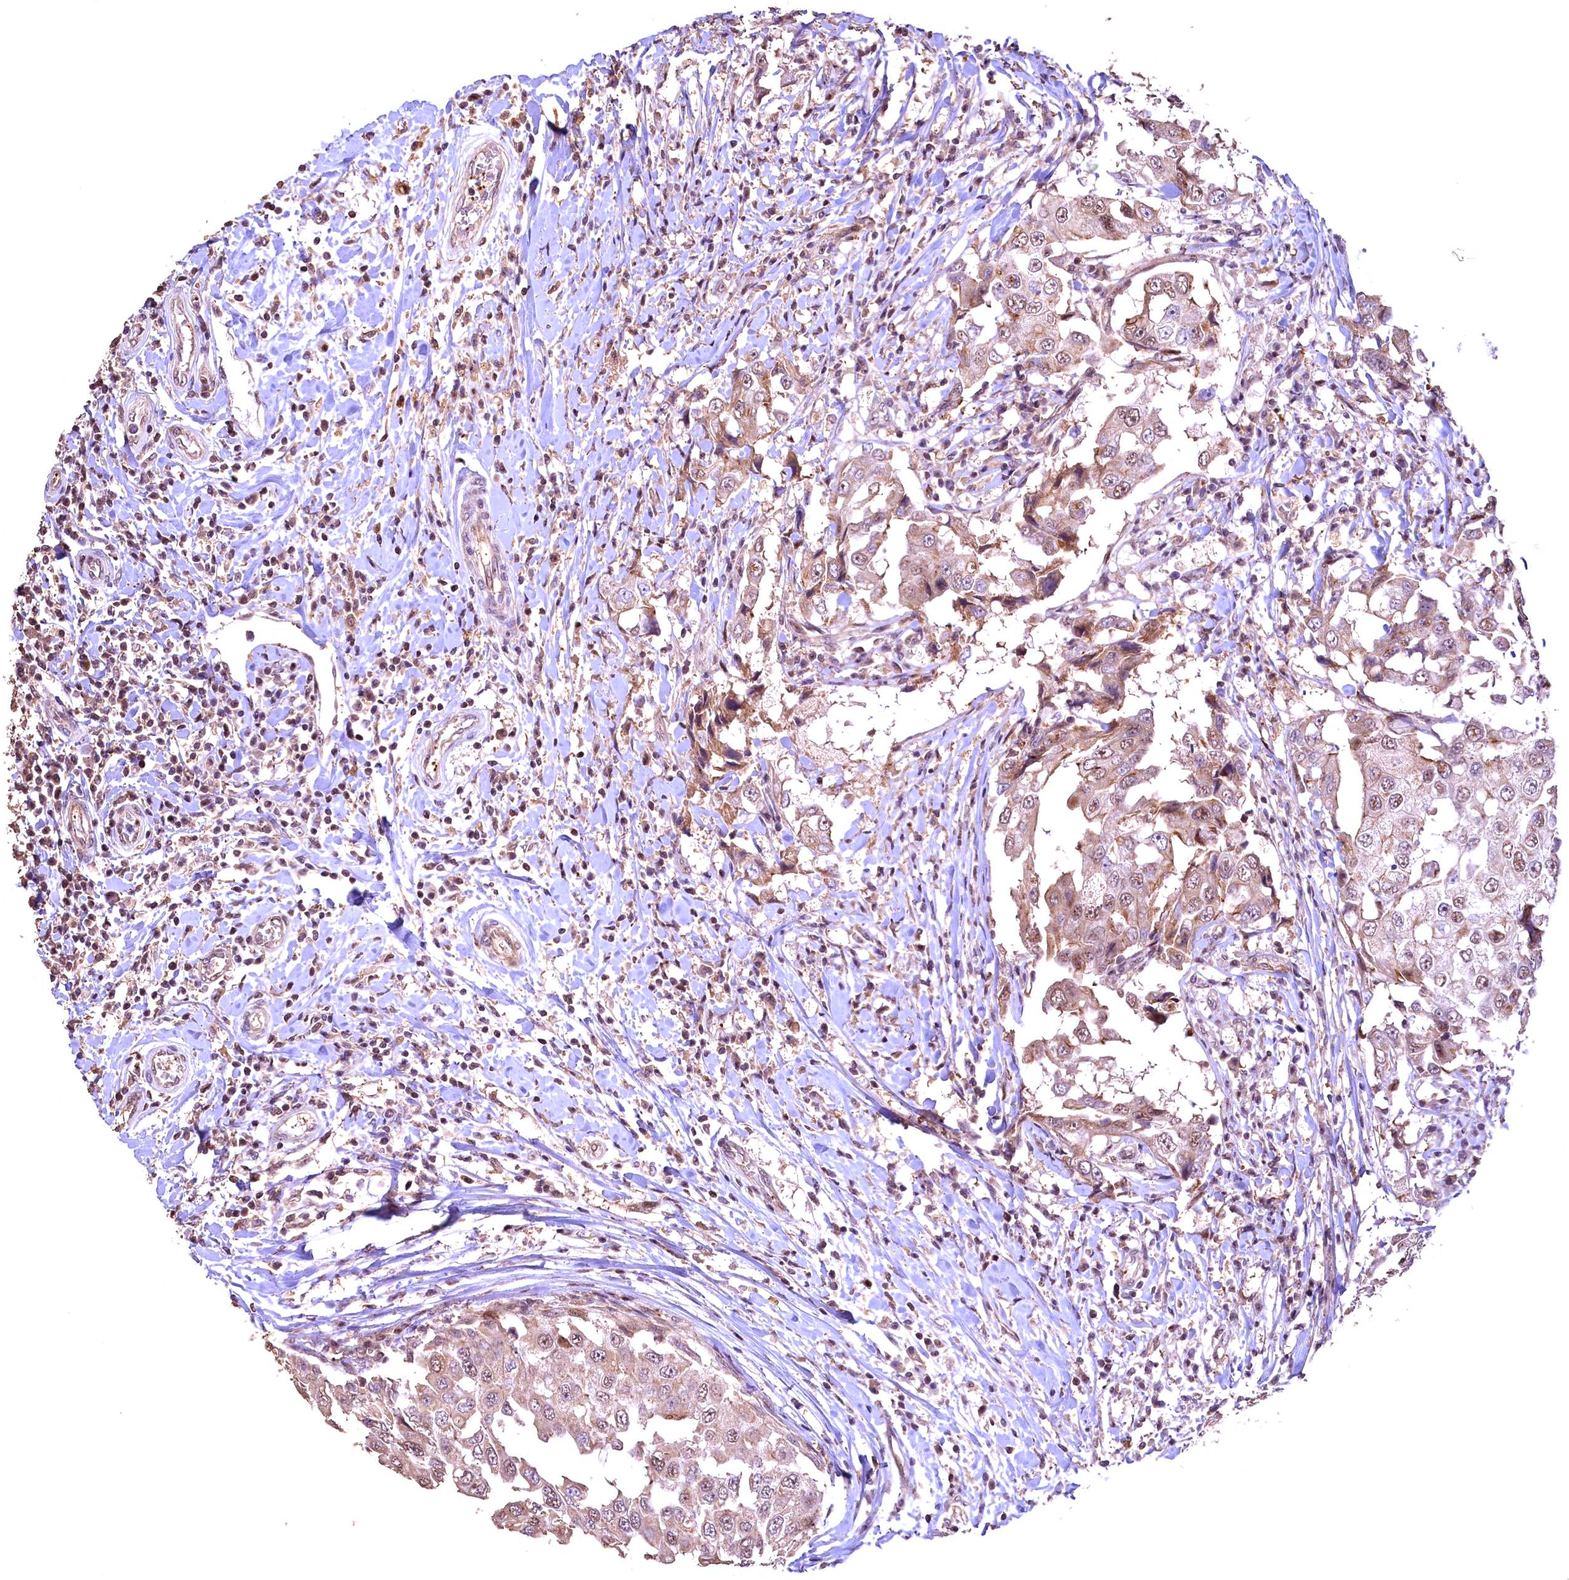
{"staining": {"intensity": "weak", "quantity": ">75%", "location": "cytoplasmic/membranous,nuclear"}, "tissue": "breast cancer", "cell_type": "Tumor cells", "image_type": "cancer", "snomed": [{"axis": "morphology", "description": "Duct carcinoma"}, {"axis": "topography", "description": "Breast"}], "caption": "Human breast cancer stained with a protein marker reveals weak staining in tumor cells.", "gene": "FUZ", "patient": {"sex": "female", "age": 27}}